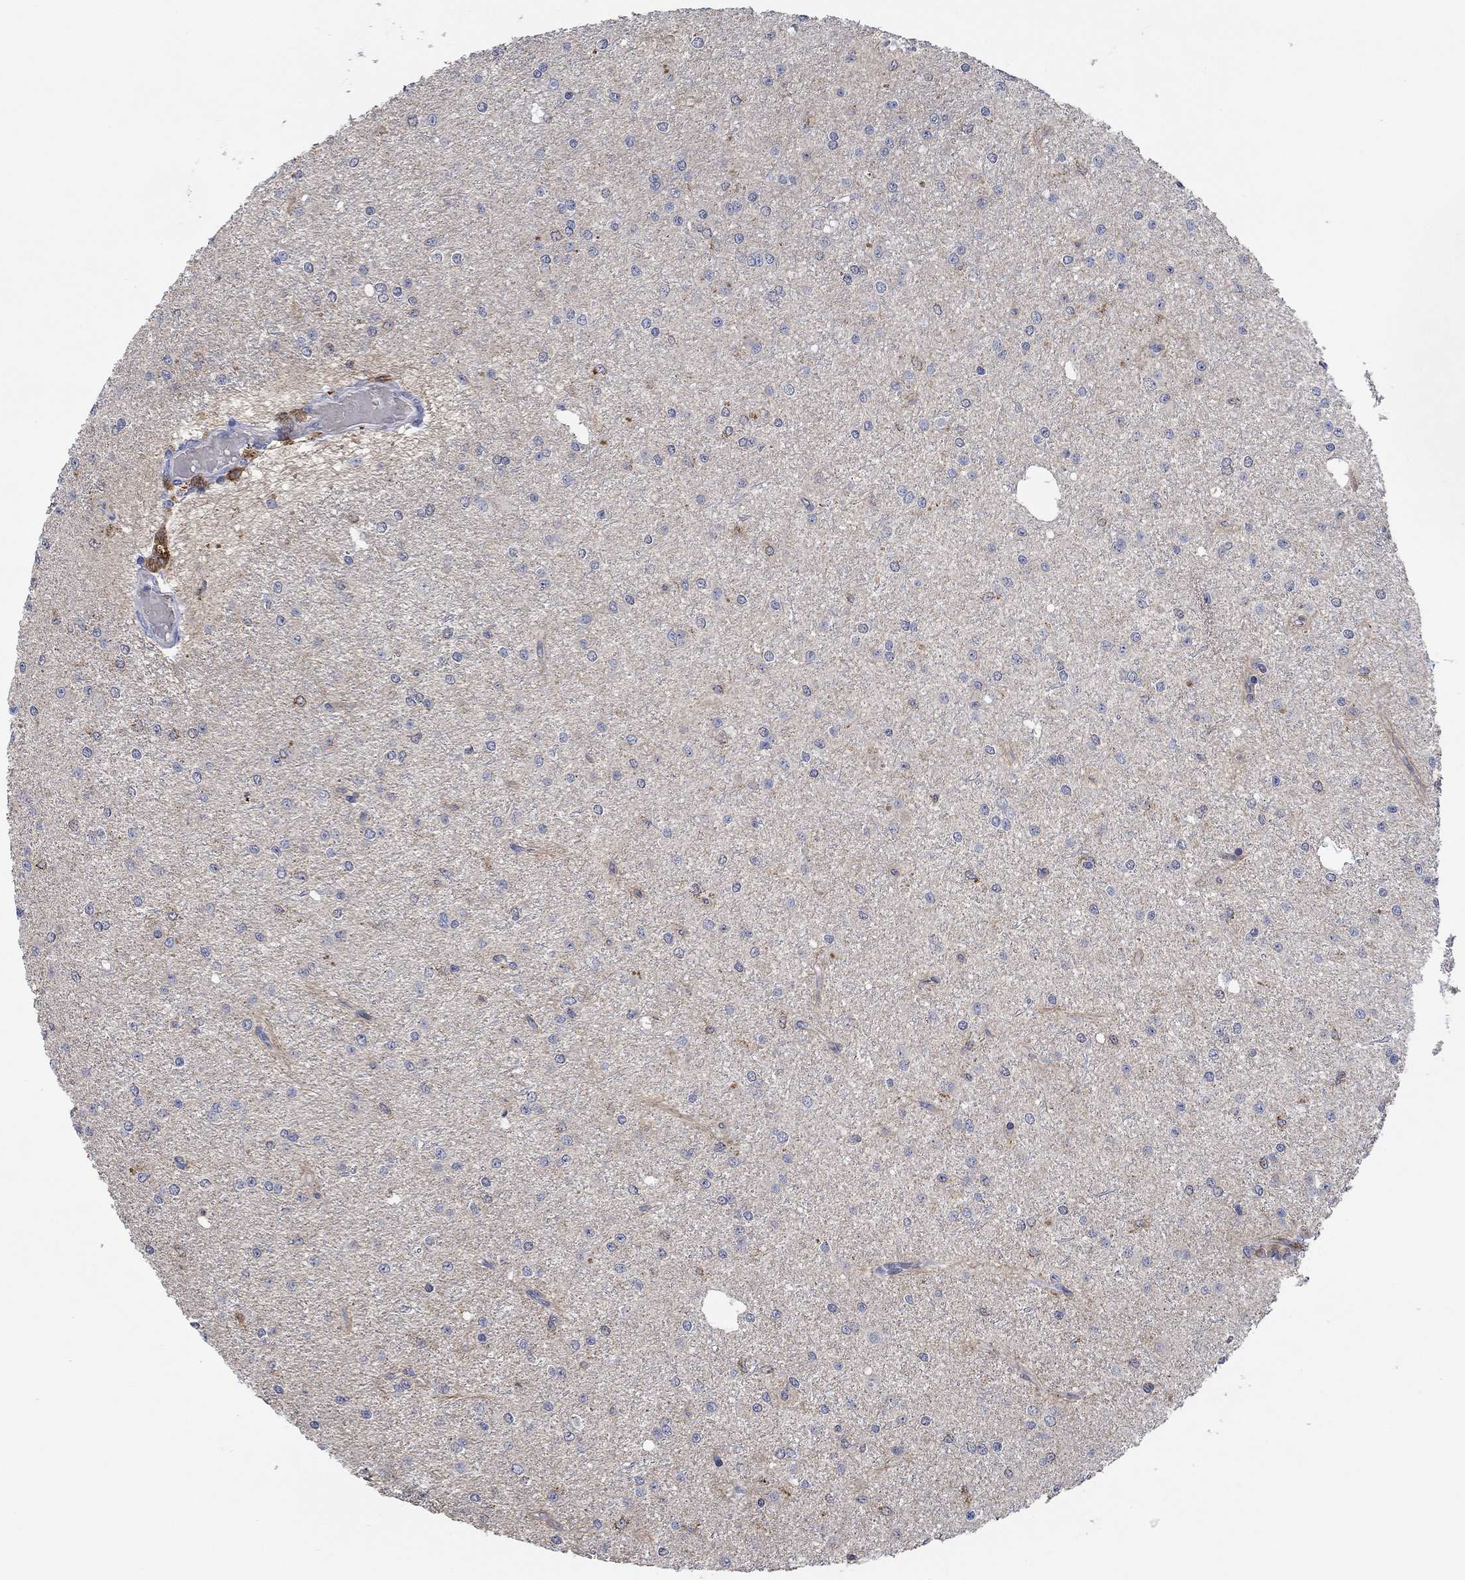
{"staining": {"intensity": "negative", "quantity": "none", "location": "none"}, "tissue": "glioma", "cell_type": "Tumor cells", "image_type": "cancer", "snomed": [{"axis": "morphology", "description": "Glioma, malignant, Low grade"}, {"axis": "topography", "description": "Brain"}], "caption": "Protein analysis of malignant low-grade glioma reveals no significant positivity in tumor cells.", "gene": "MPP1", "patient": {"sex": "male", "age": 27}}